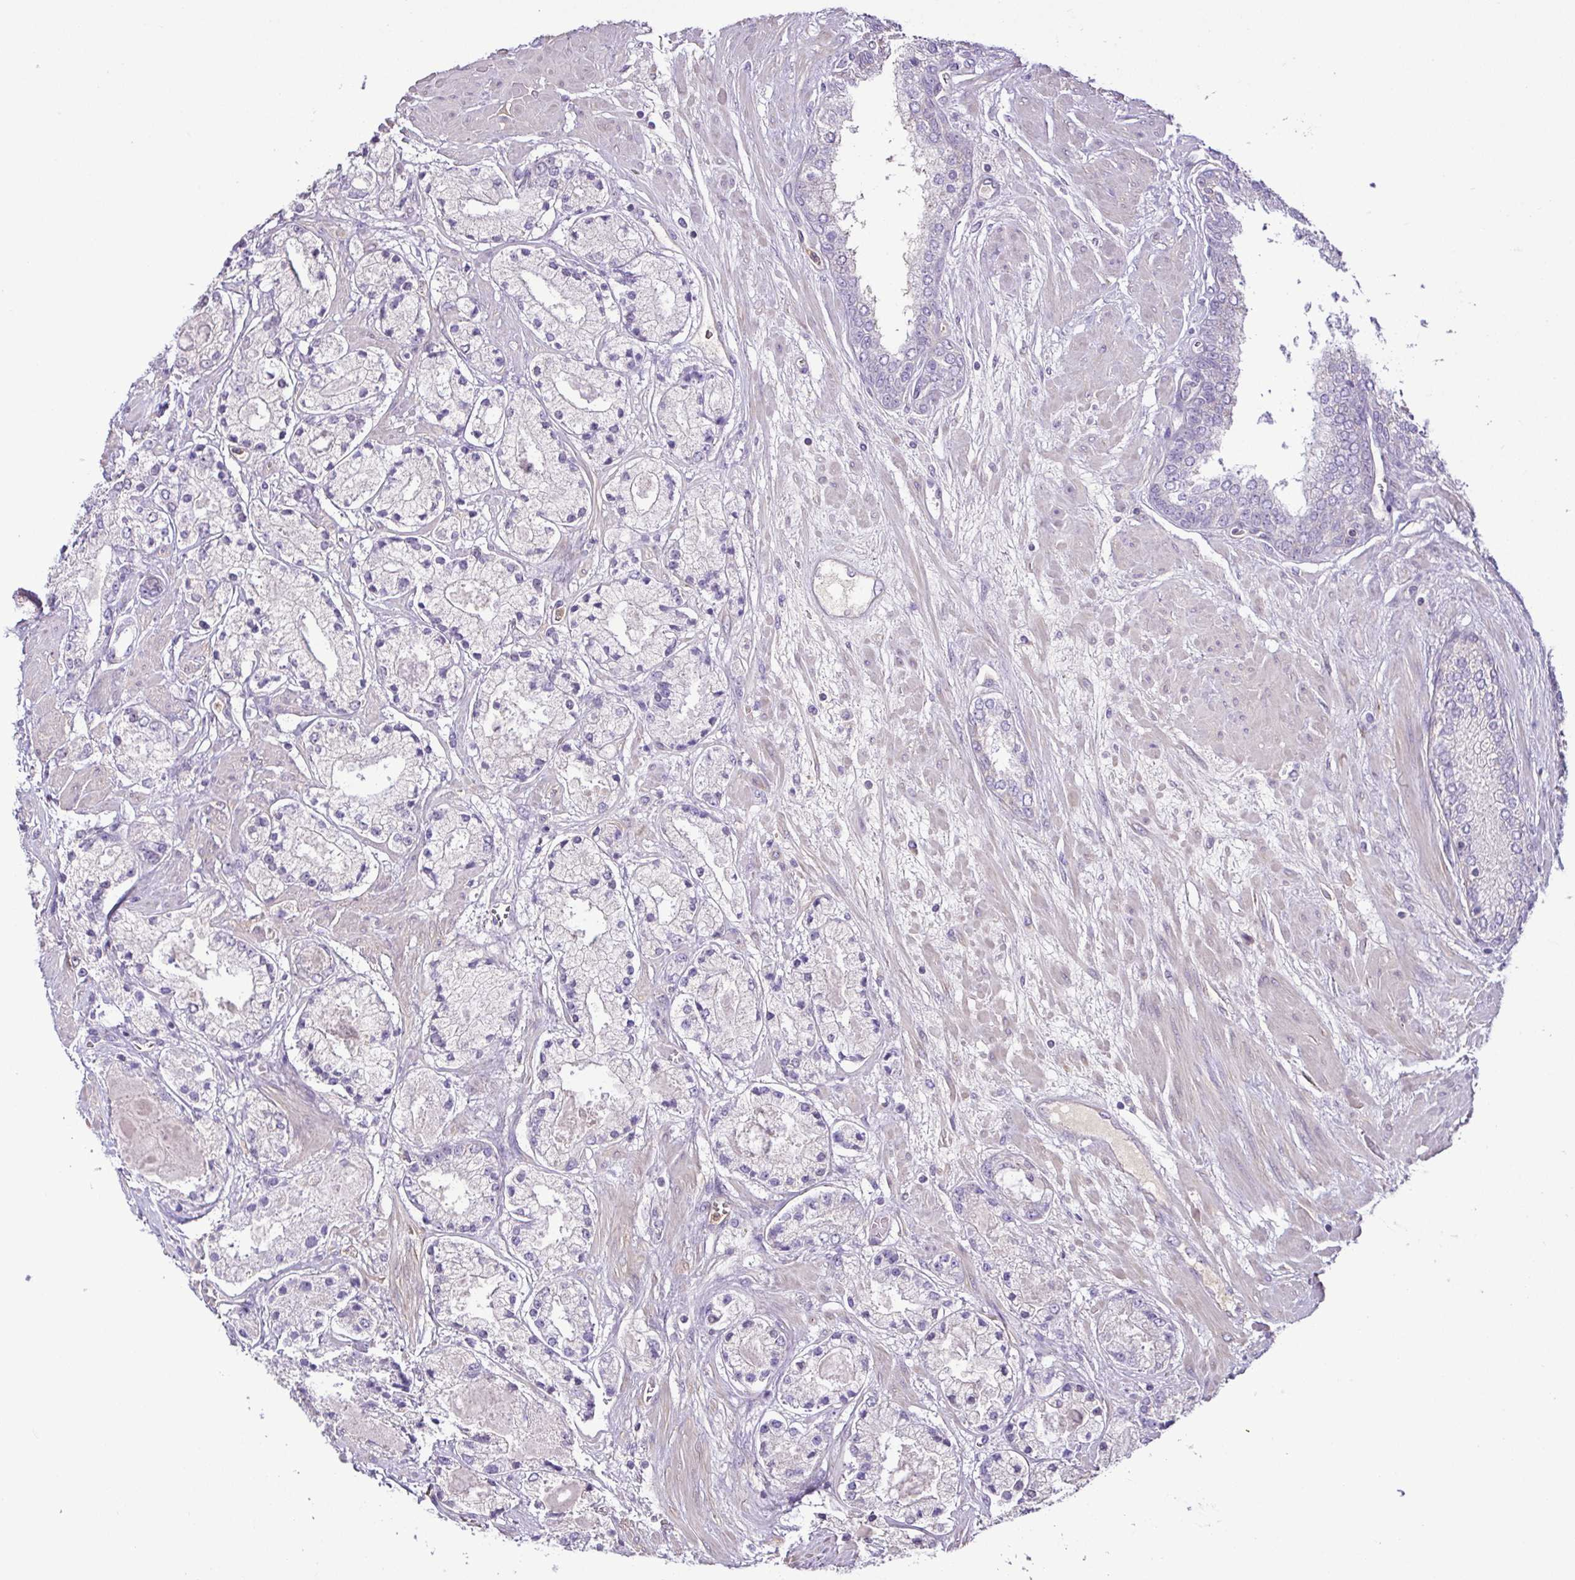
{"staining": {"intensity": "negative", "quantity": "none", "location": "none"}, "tissue": "prostate cancer", "cell_type": "Tumor cells", "image_type": "cancer", "snomed": [{"axis": "morphology", "description": "Adenocarcinoma, High grade"}, {"axis": "topography", "description": "Prostate"}], "caption": "A high-resolution histopathology image shows IHC staining of prostate cancer, which reveals no significant expression in tumor cells. (Immunohistochemistry (ihc), brightfield microscopy, high magnification).", "gene": "MYL10", "patient": {"sex": "male", "age": 67}}